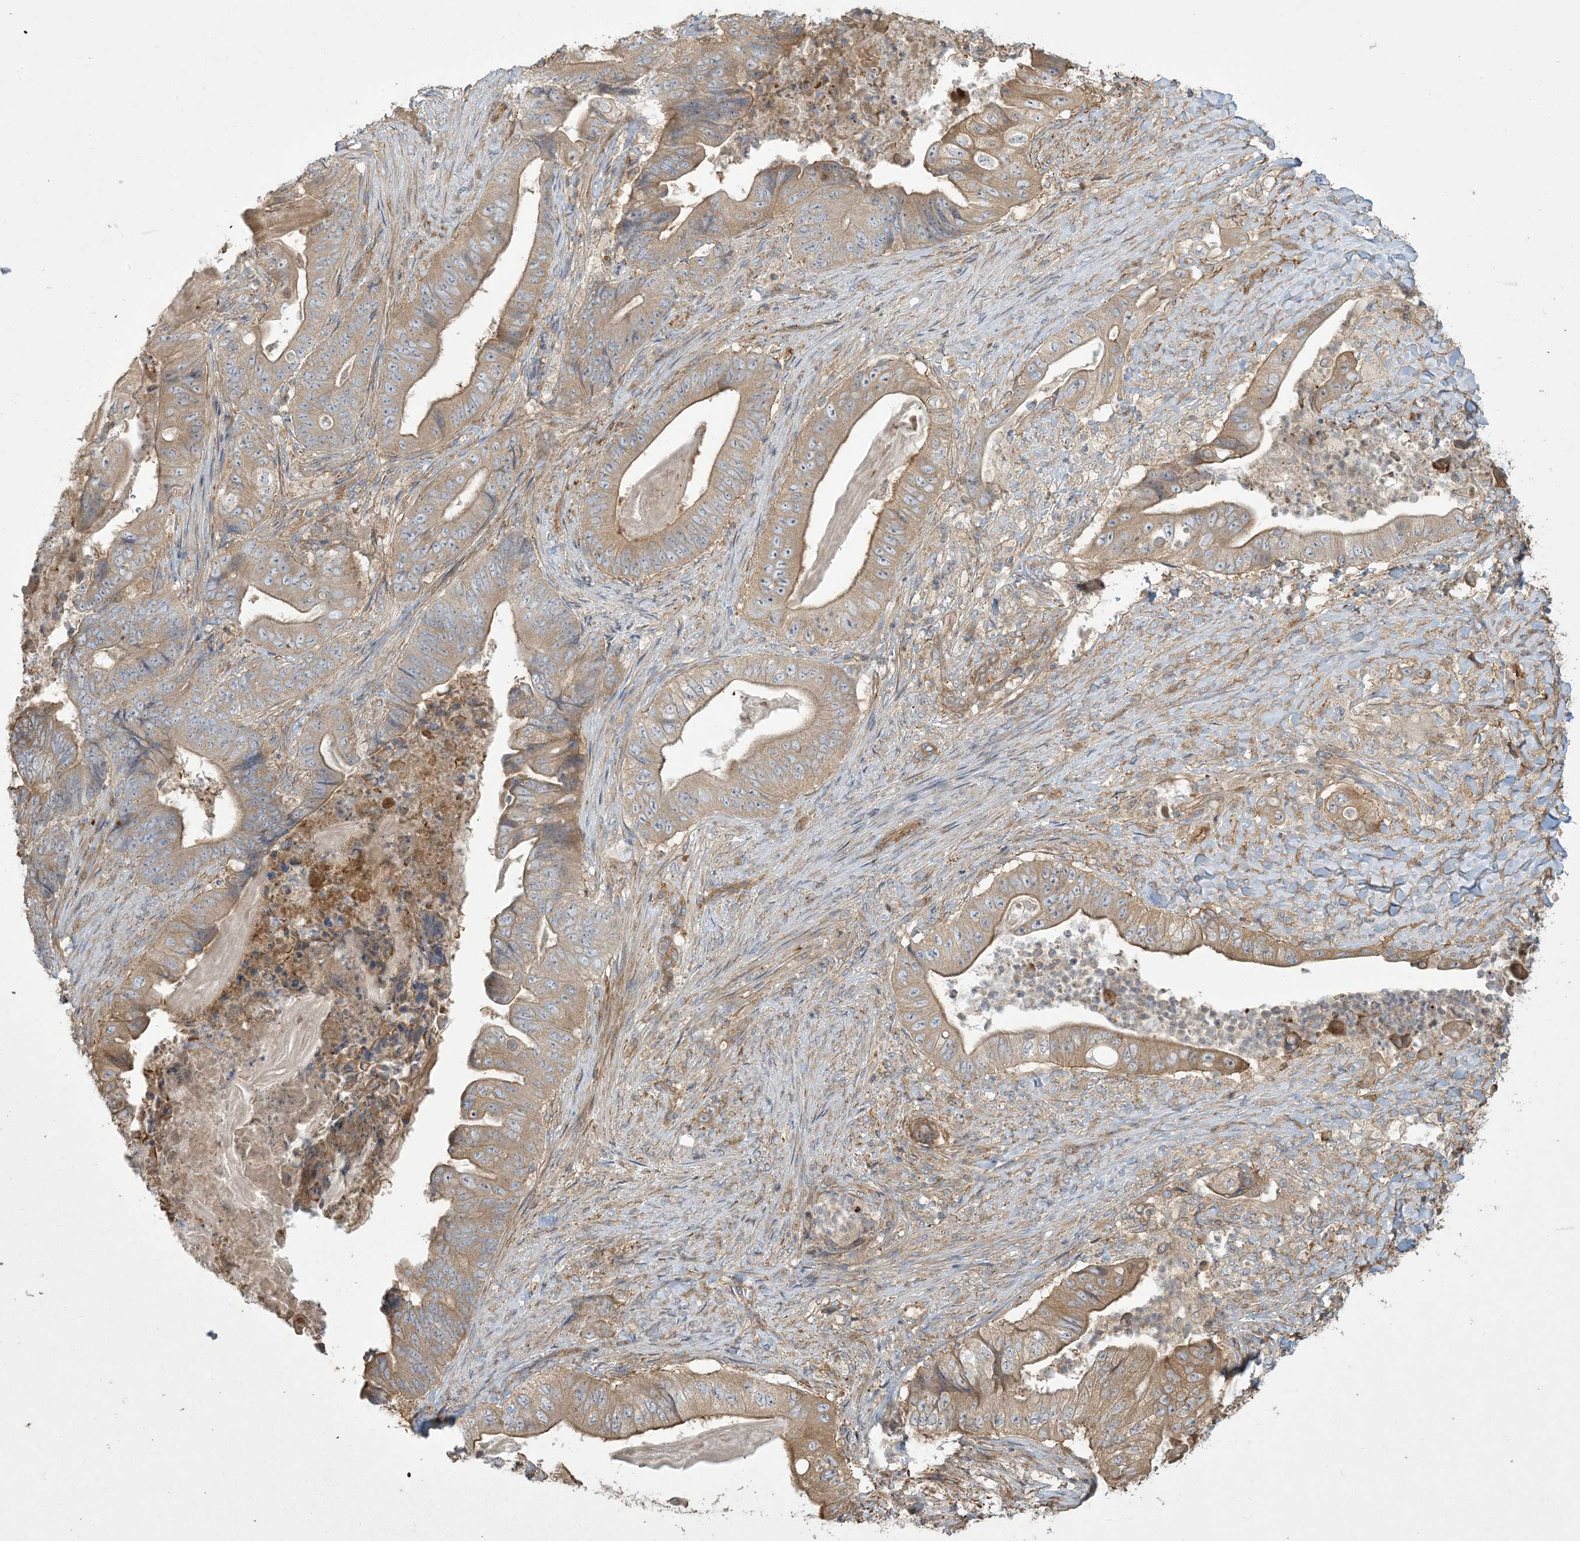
{"staining": {"intensity": "moderate", "quantity": "25%-75%", "location": "cytoplasmic/membranous"}, "tissue": "stomach cancer", "cell_type": "Tumor cells", "image_type": "cancer", "snomed": [{"axis": "morphology", "description": "Adenocarcinoma, NOS"}, {"axis": "topography", "description": "Stomach"}], "caption": "Adenocarcinoma (stomach) stained with DAB immunohistochemistry (IHC) reveals medium levels of moderate cytoplasmic/membranous positivity in approximately 25%-75% of tumor cells.", "gene": "KLHL18", "patient": {"sex": "female", "age": 73}}